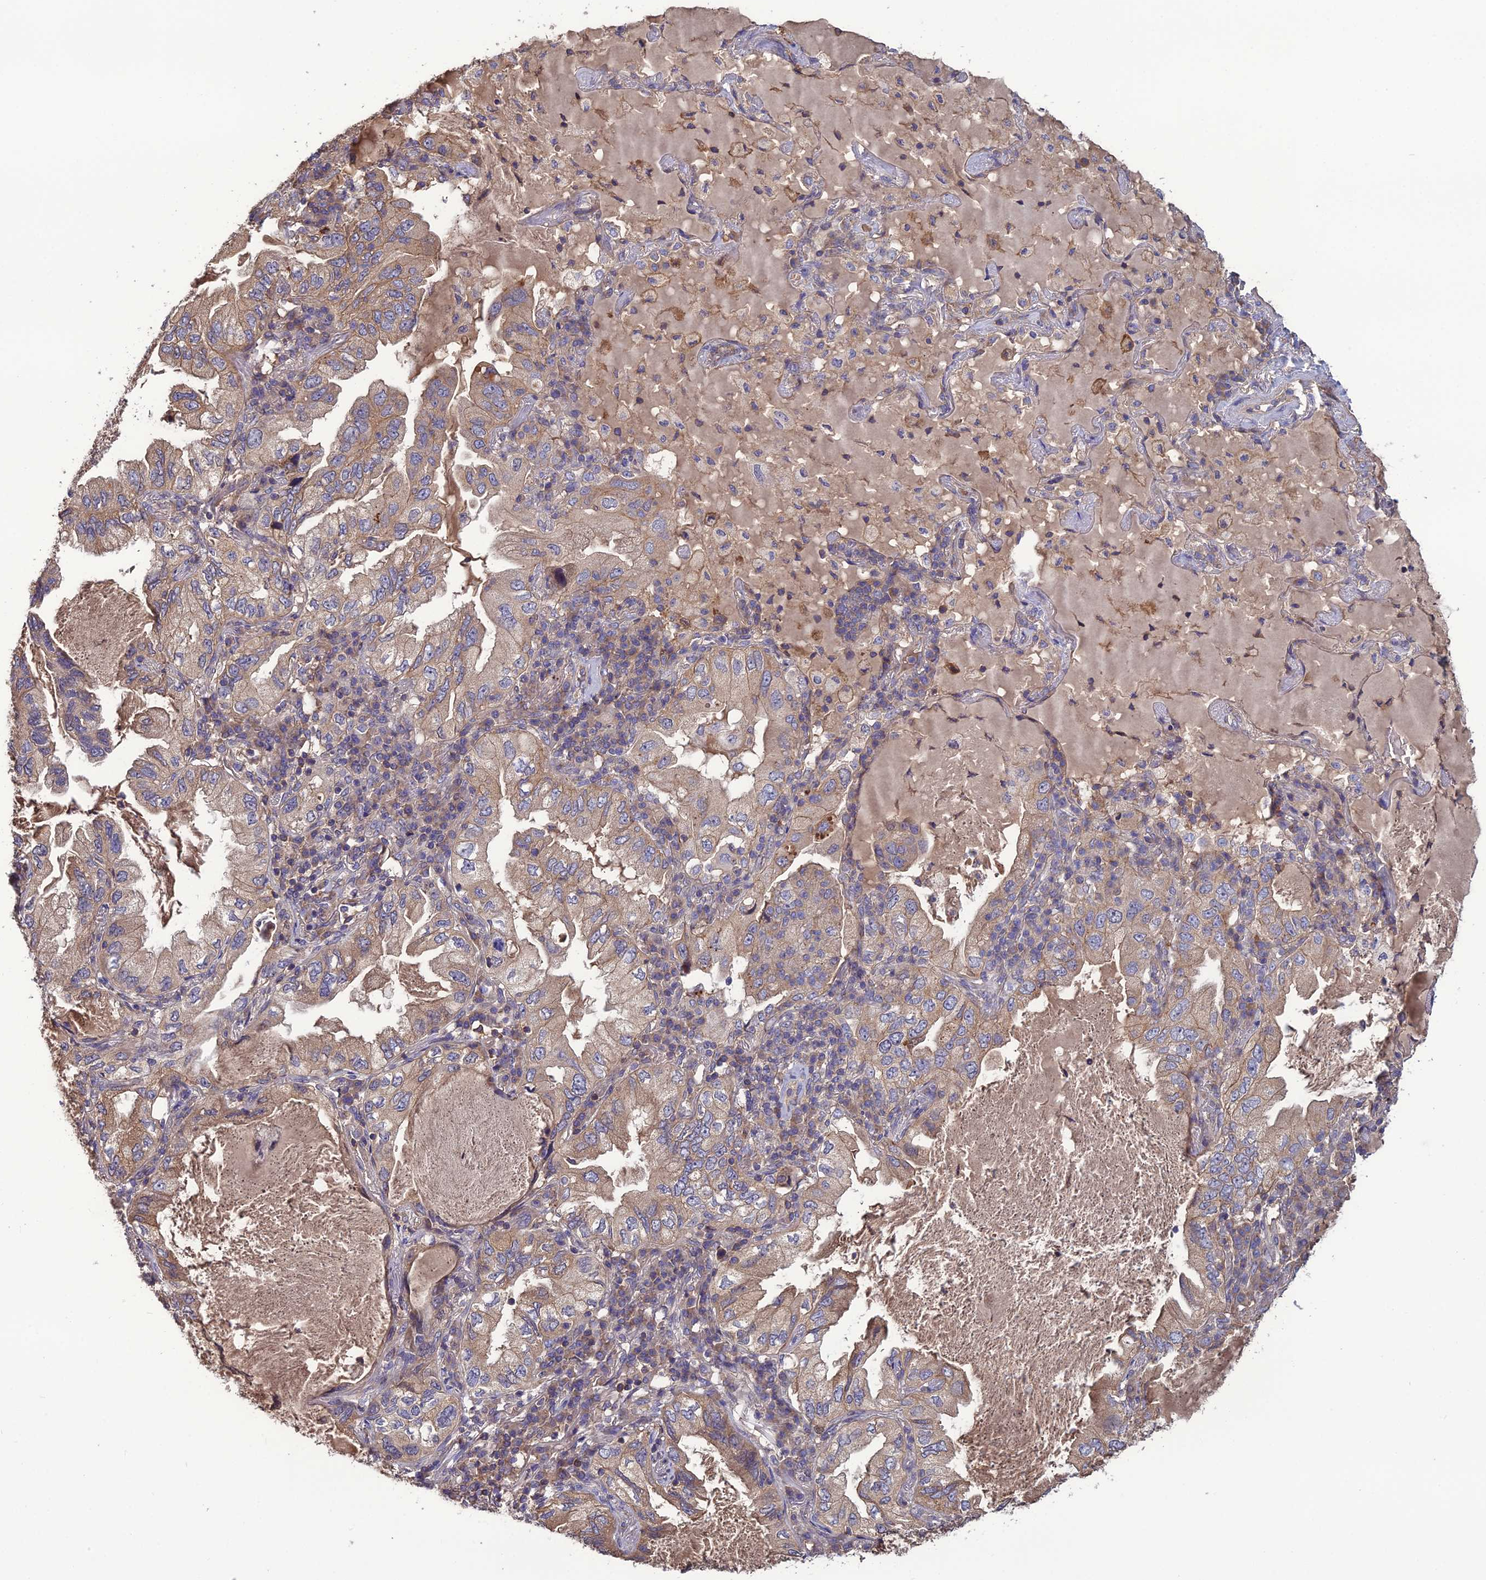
{"staining": {"intensity": "weak", "quantity": "<25%", "location": "cytoplasmic/membranous"}, "tissue": "lung cancer", "cell_type": "Tumor cells", "image_type": "cancer", "snomed": [{"axis": "morphology", "description": "Adenocarcinoma, NOS"}, {"axis": "topography", "description": "Lung"}], "caption": "Tumor cells are negative for brown protein staining in lung cancer.", "gene": "GALR2", "patient": {"sex": "female", "age": 69}}